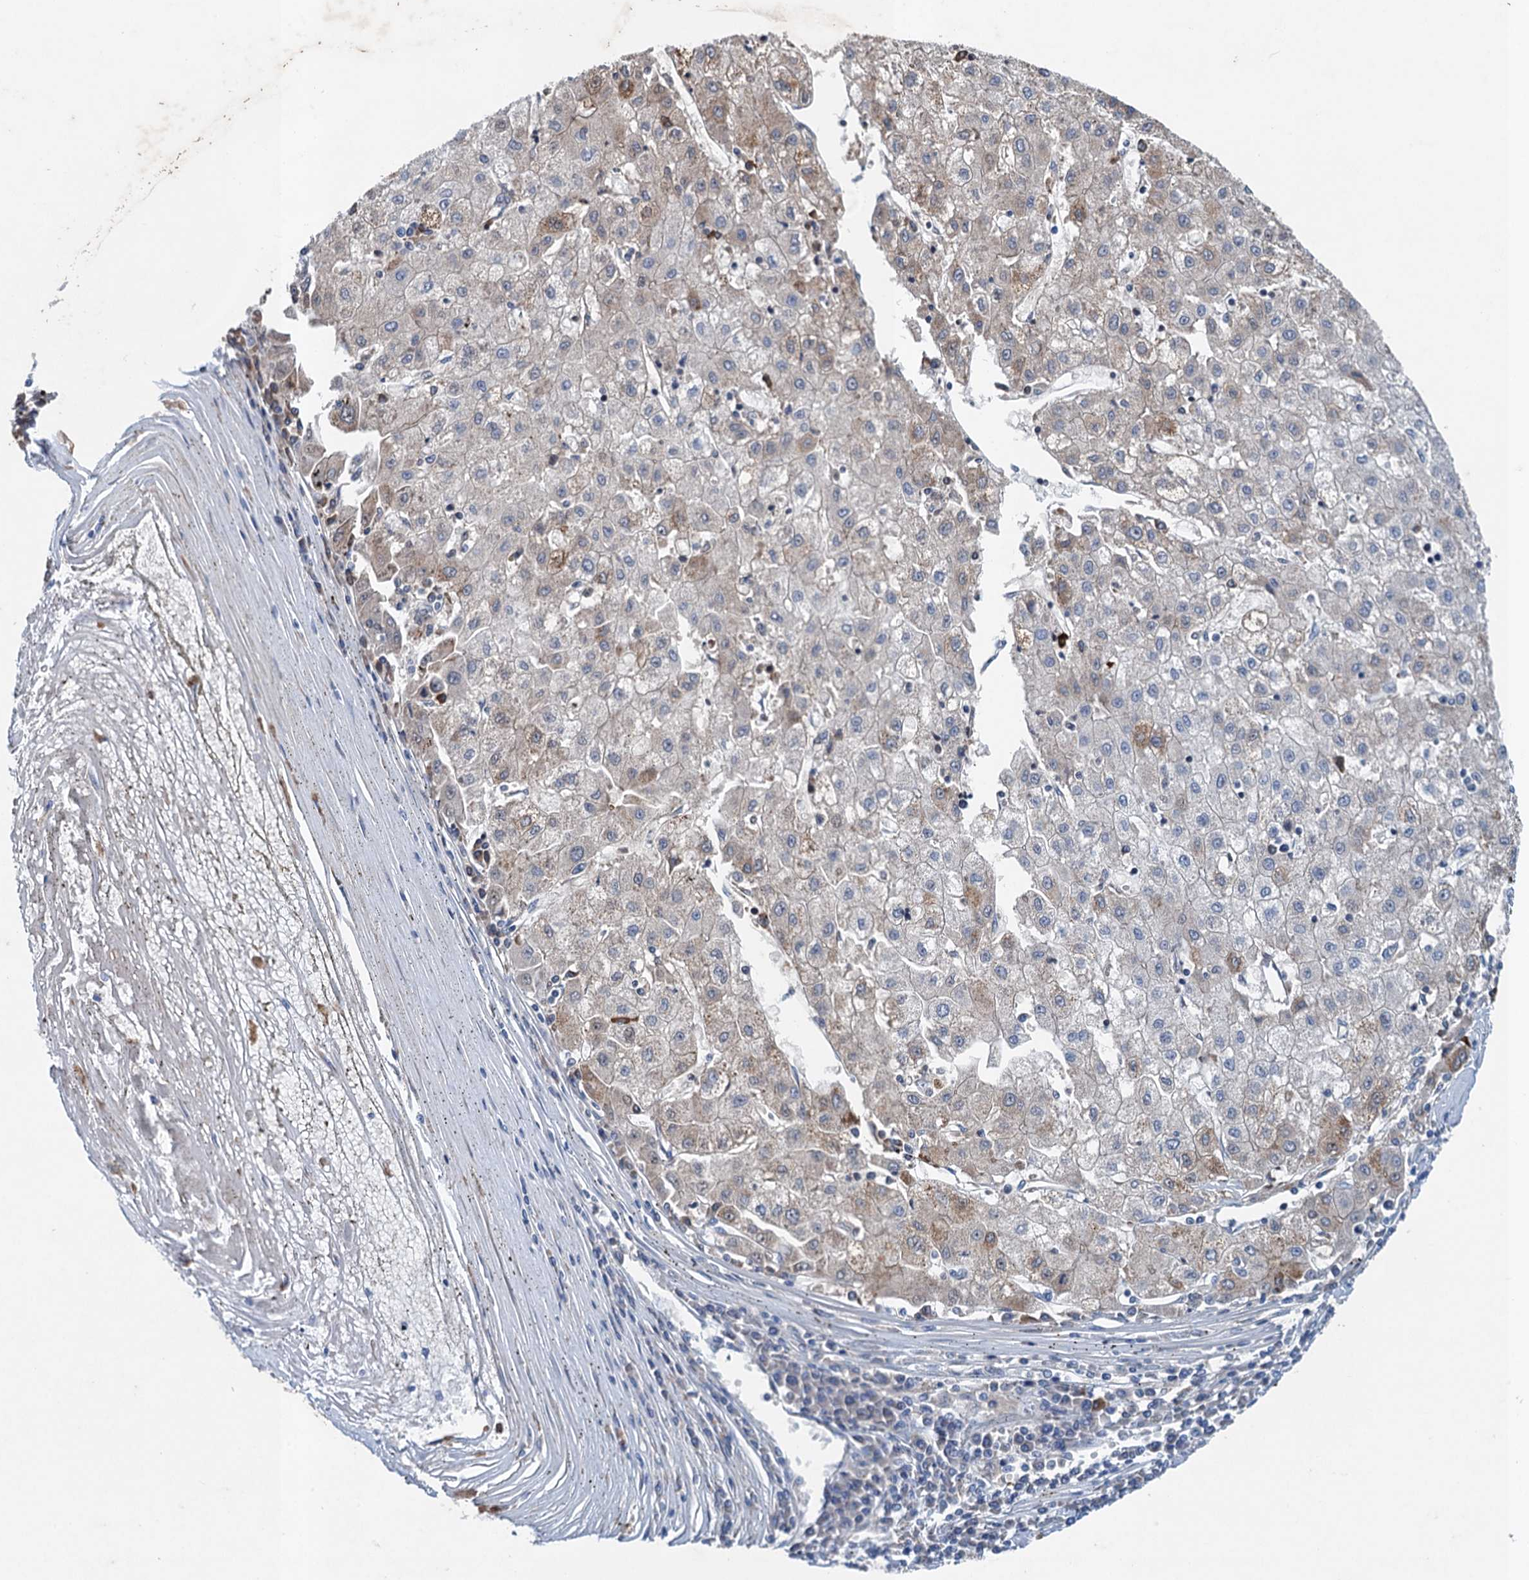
{"staining": {"intensity": "moderate", "quantity": "25%-75%", "location": "cytoplasmic/membranous"}, "tissue": "liver cancer", "cell_type": "Tumor cells", "image_type": "cancer", "snomed": [{"axis": "morphology", "description": "Carcinoma, Hepatocellular, NOS"}, {"axis": "topography", "description": "Liver"}], "caption": "Liver cancer stained with IHC exhibits moderate cytoplasmic/membranous expression in approximately 25%-75% of tumor cells.", "gene": "TPCN1", "patient": {"sex": "male", "age": 72}}